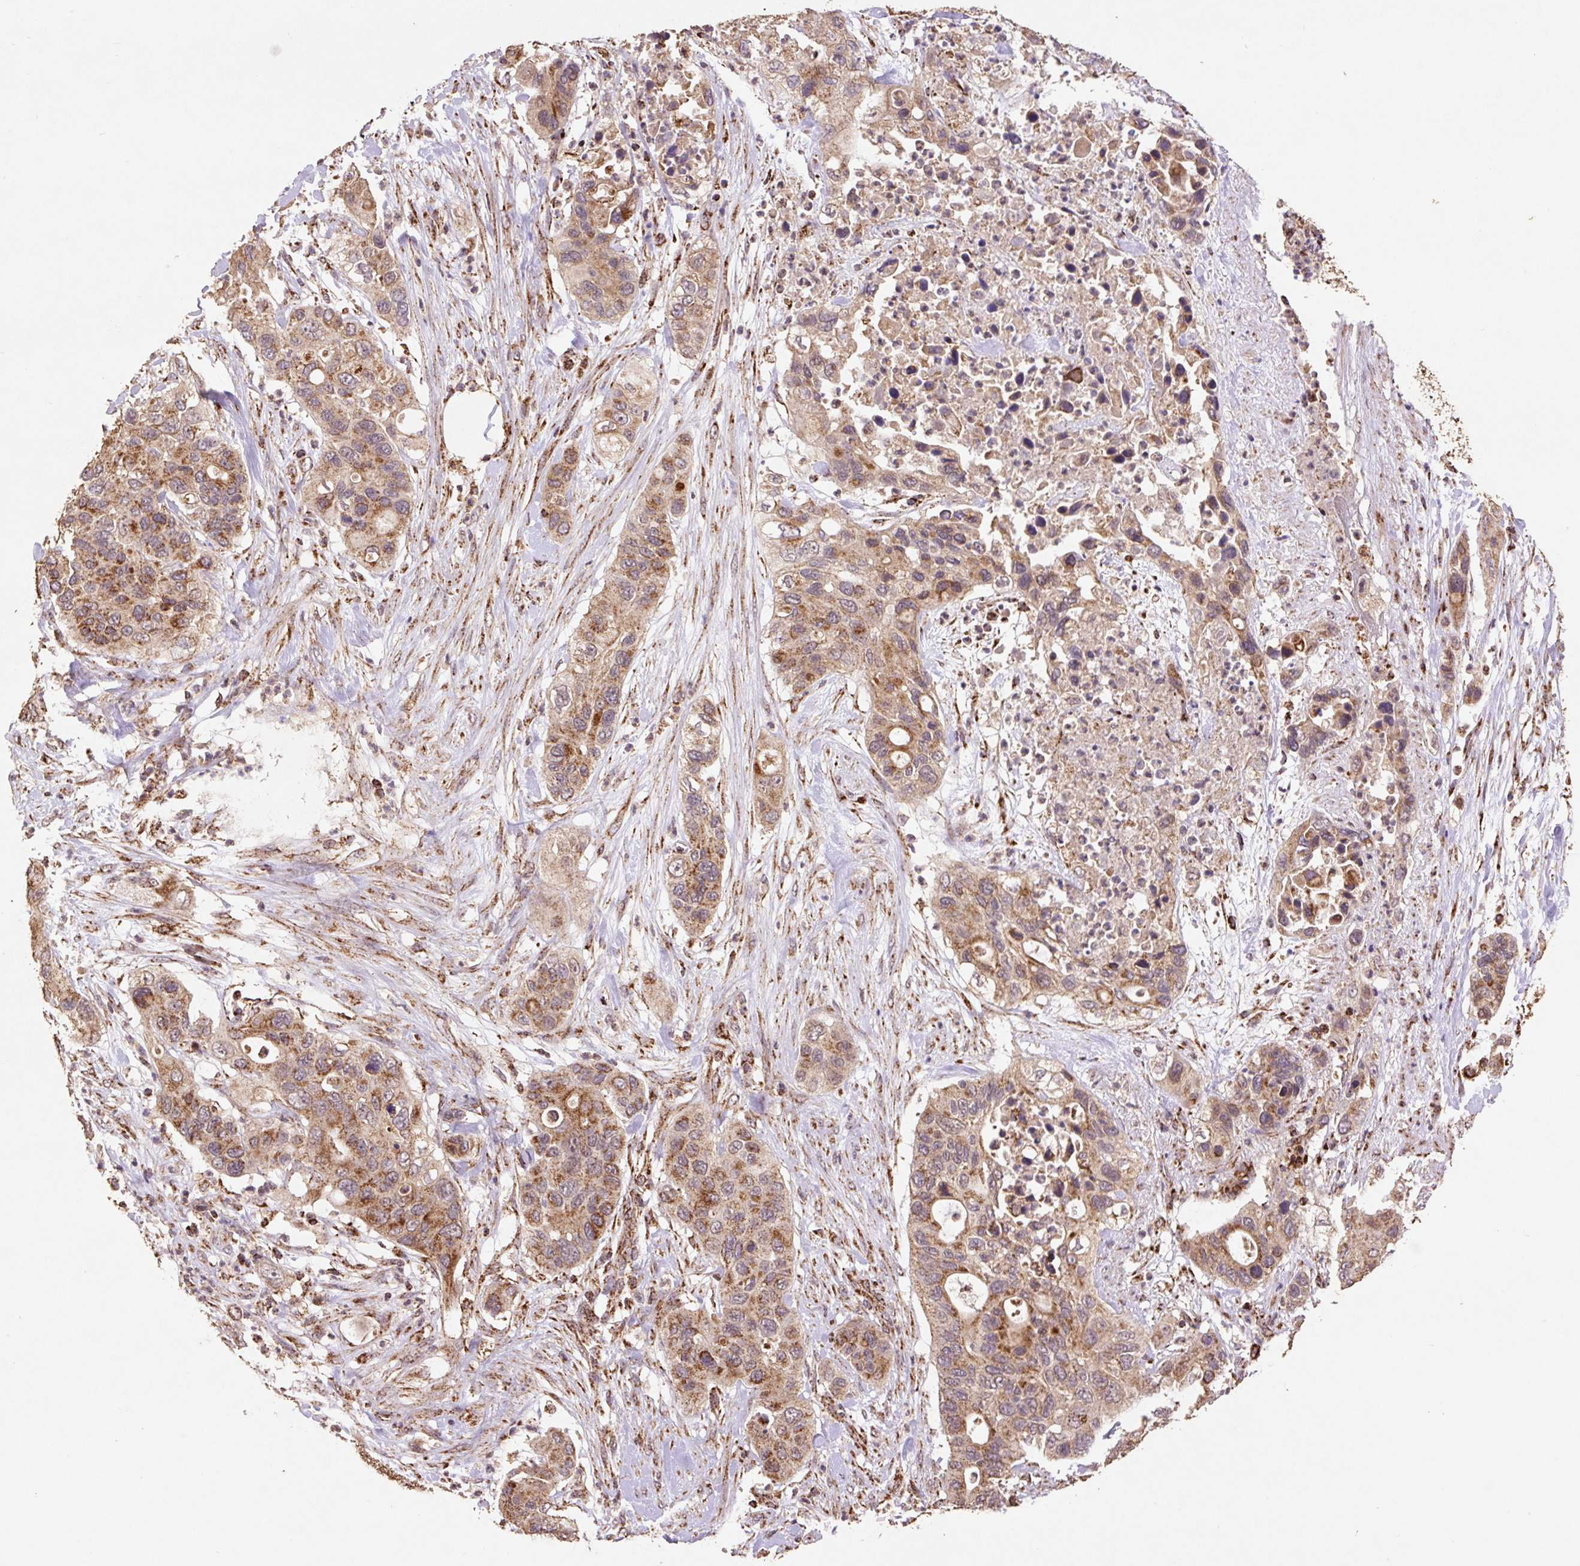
{"staining": {"intensity": "moderate", "quantity": ">75%", "location": "cytoplasmic/membranous"}, "tissue": "pancreatic cancer", "cell_type": "Tumor cells", "image_type": "cancer", "snomed": [{"axis": "morphology", "description": "Adenocarcinoma, NOS"}, {"axis": "topography", "description": "Pancreas"}], "caption": "Moderate cytoplasmic/membranous staining for a protein is appreciated in about >75% of tumor cells of pancreatic cancer using immunohistochemistry (IHC).", "gene": "ATP5F1A", "patient": {"sex": "female", "age": 71}}